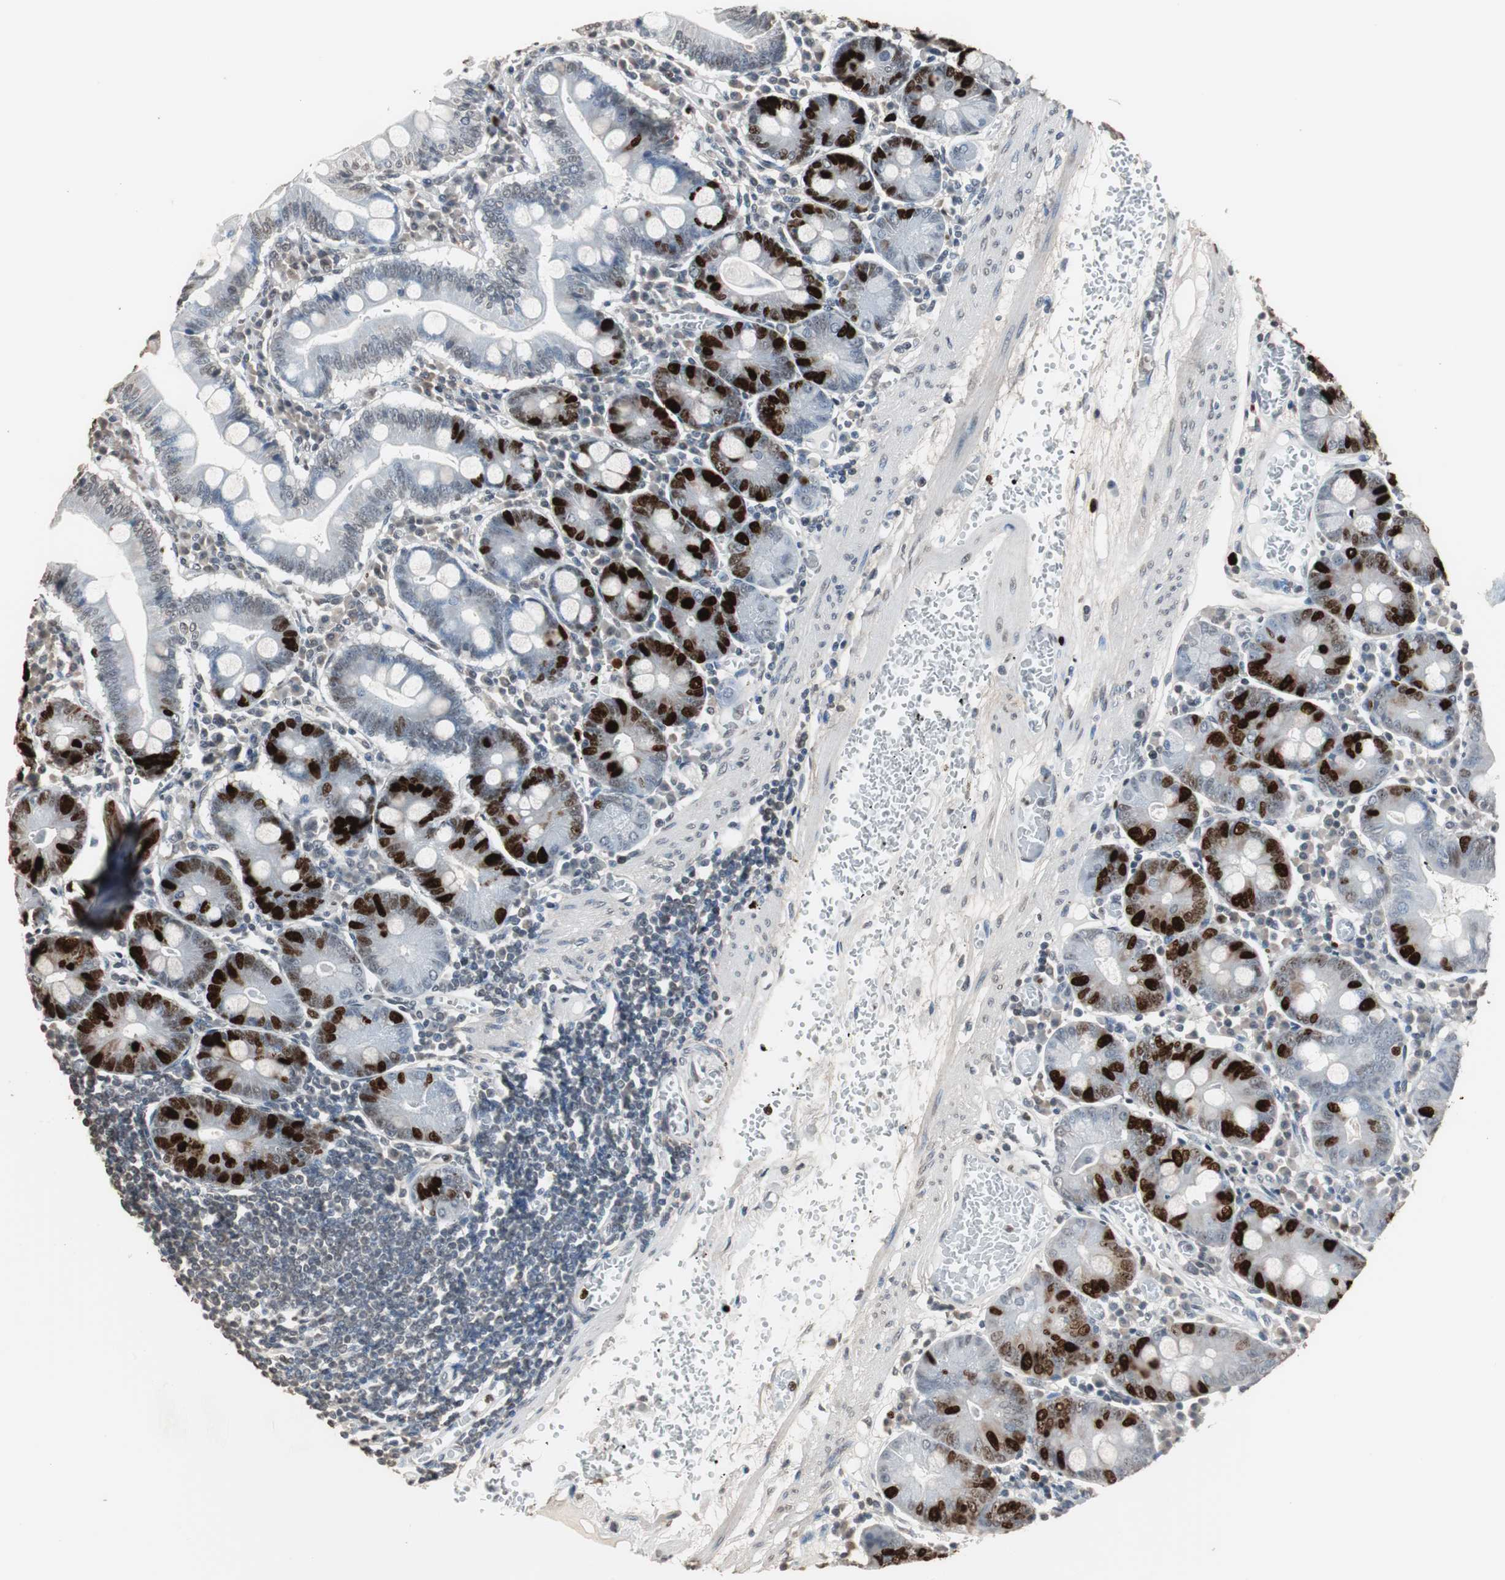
{"staining": {"intensity": "strong", "quantity": "25%-75%", "location": "nuclear"}, "tissue": "small intestine", "cell_type": "Glandular cells", "image_type": "normal", "snomed": [{"axis": "morphology", "description": "Normal tissue, NOS"}, {"axis": "topography", "description": "Small intestine"}], "caption": "Protein expression analysis of benign small intestine demonstrates strong nuclear expression in approximately 25%-75% of glandular cells.", "gene": "TOP2A", "patient": {"sex": "male", "age": 71}}